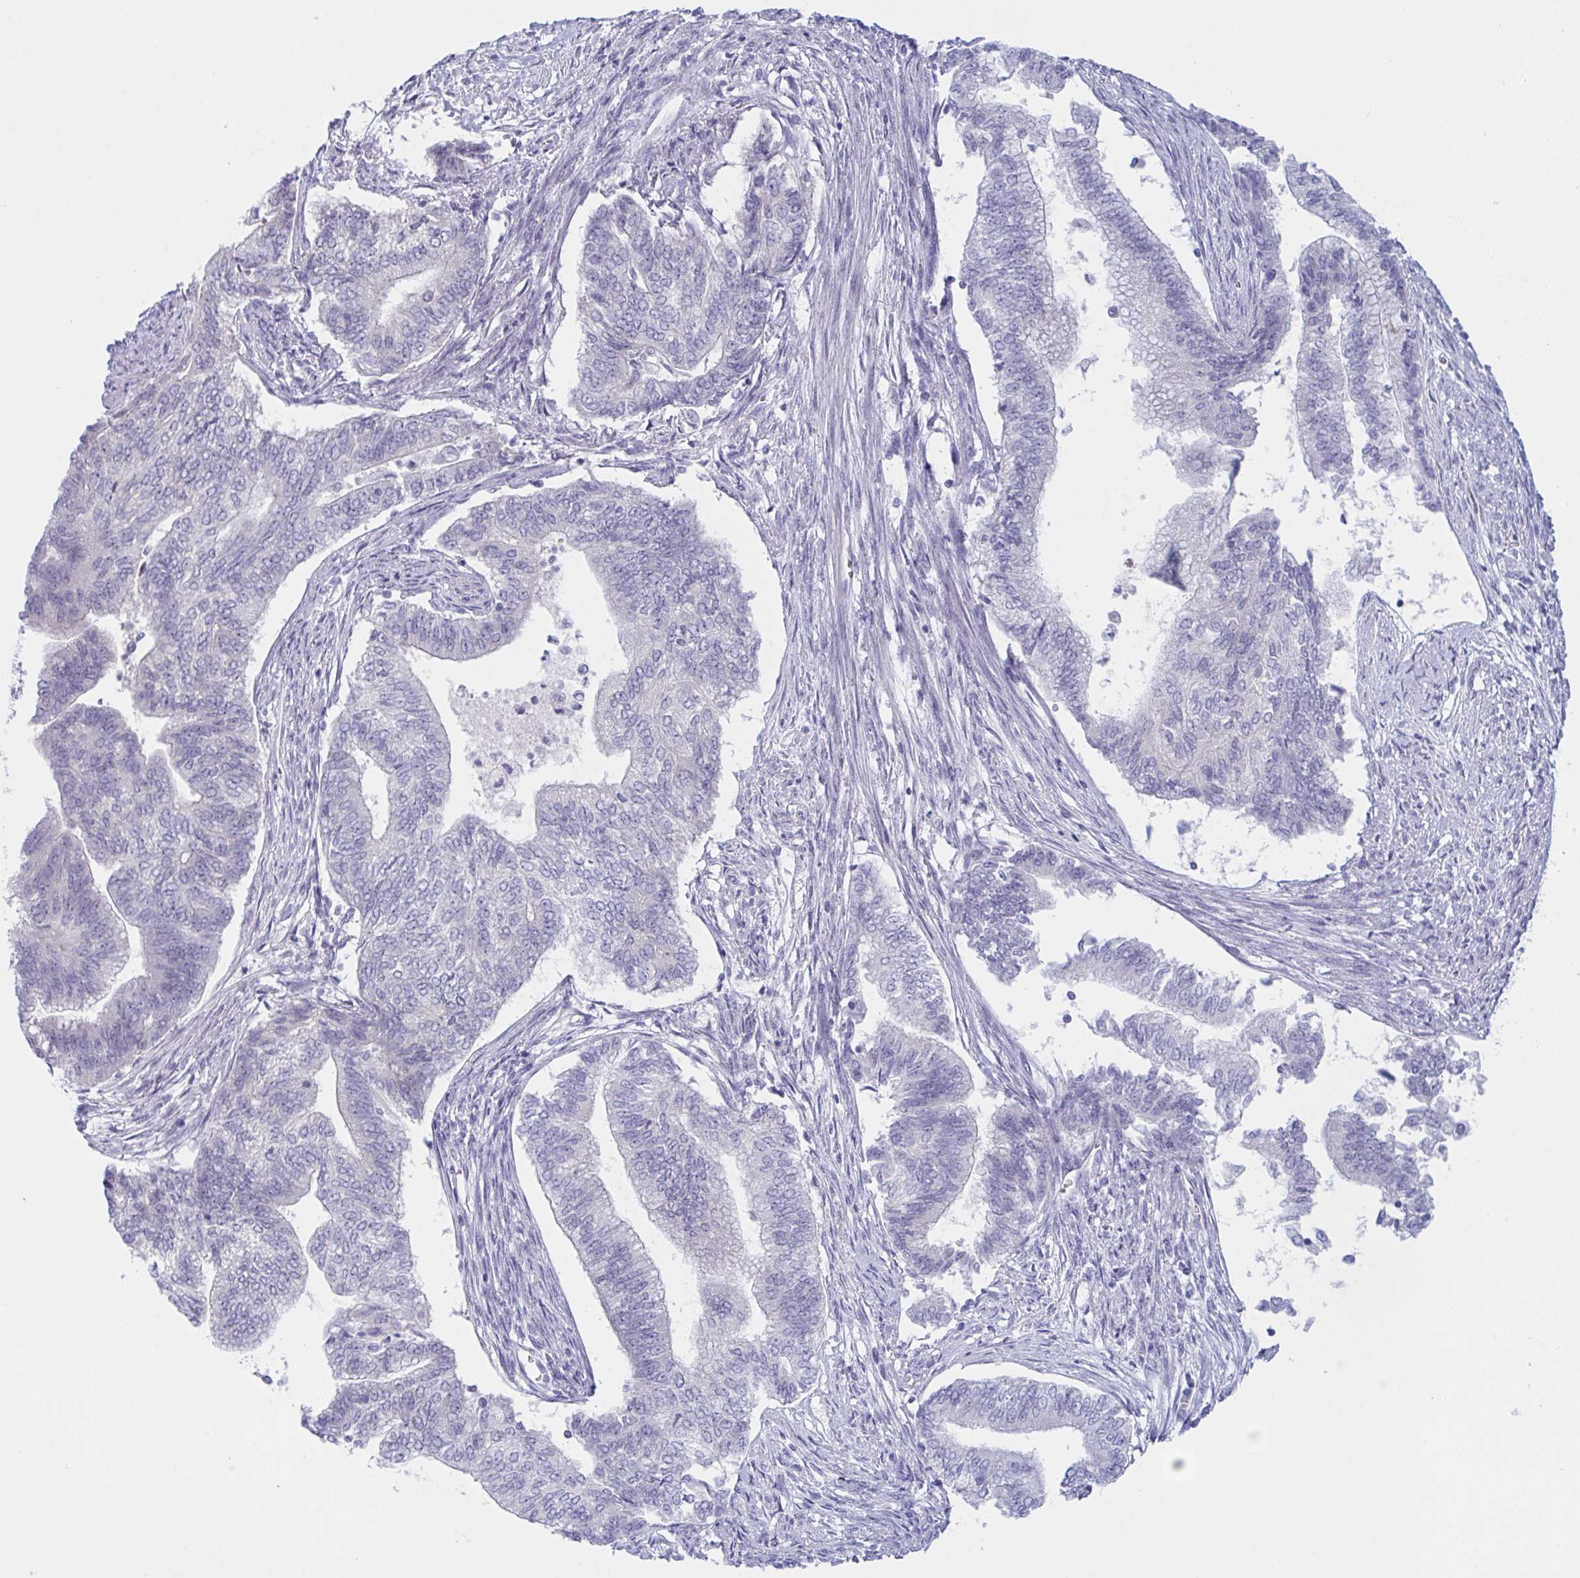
{"staining": {"intensity": "negative", "quantity": "none", "location": "none"}, "tissue": "endometrial cancer", "cell_type": "Tumor cells", "image_type": "cancer", "snomed": [{"axis": "morphology", "description": "Adenocarcinoma, NOS"}, {"axis": "topography", "description": "Endometrium"}], "caption": "Protein analysis of endometrial cancer (adenocarcinoma) exhibits no significant expression in tumor cells.", "gene": "NAA30", "patient": {"sex": "female", "age": 65}}